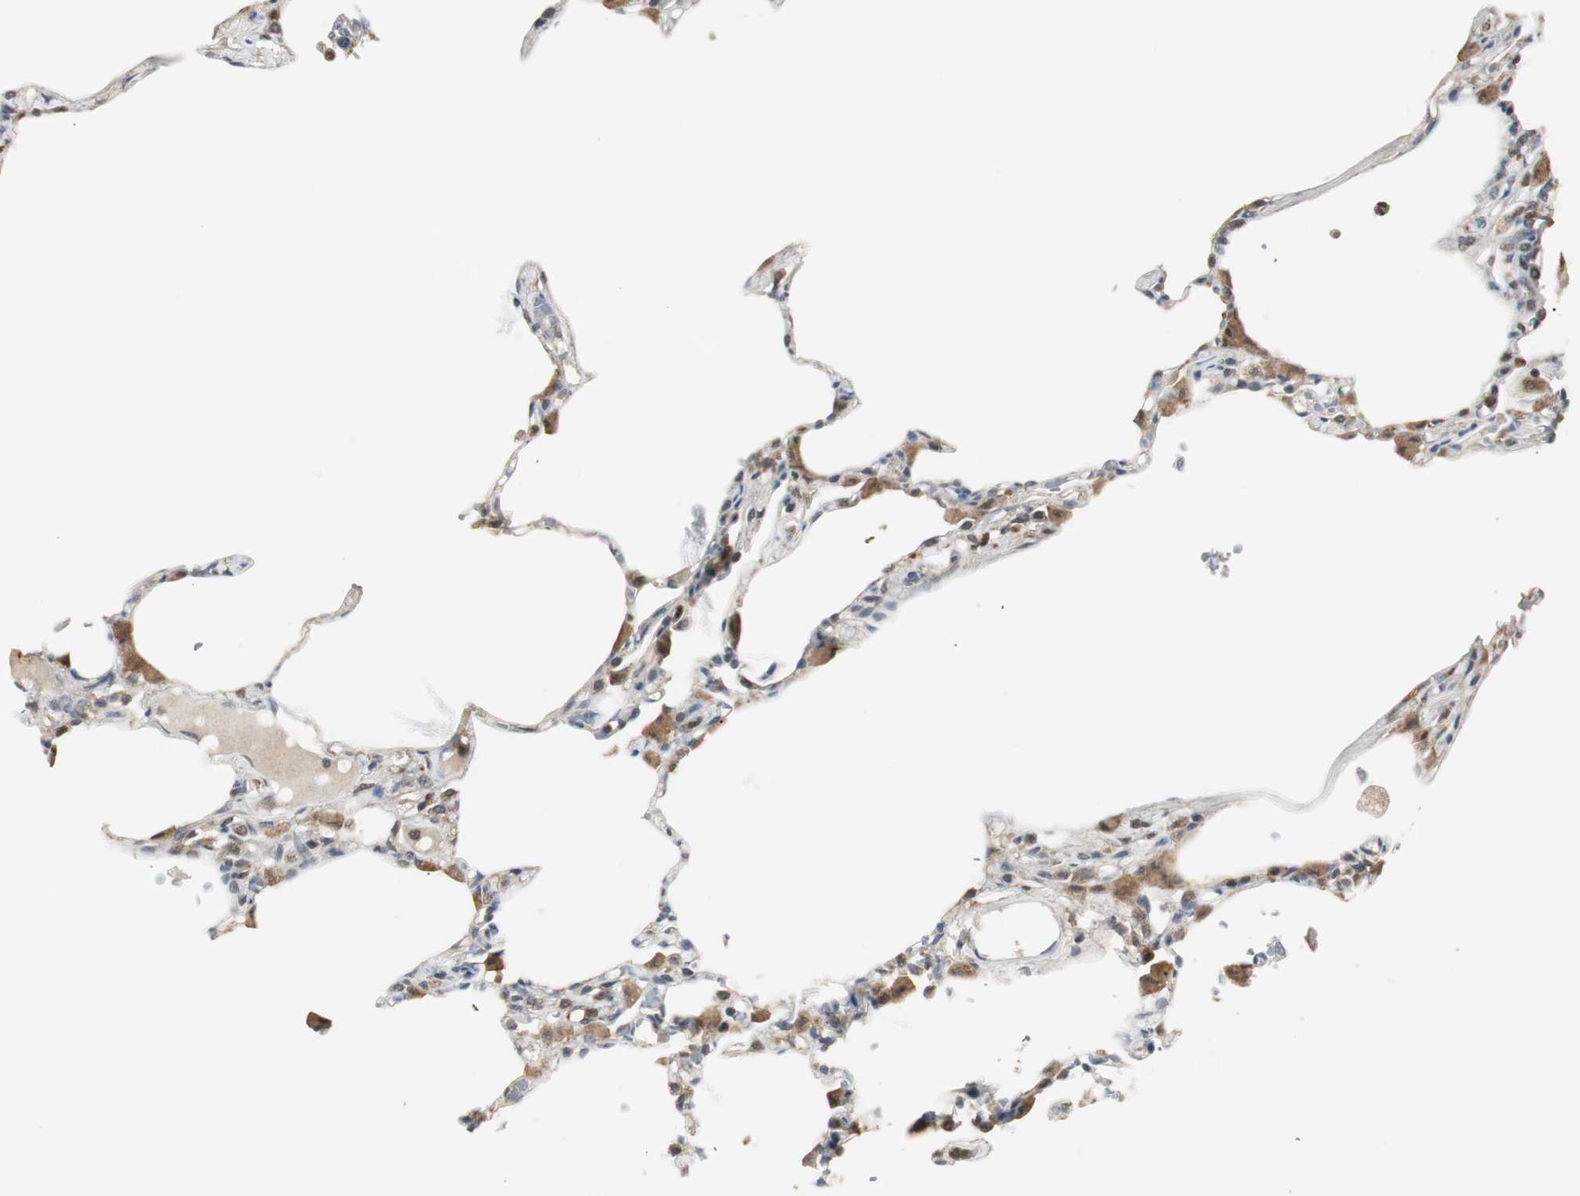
{"staining": {"intensity": "moderate", "quantity": "<25%", "location": "nuclear"}, "tissue": "lung", "cell_type": "Alveolar cells", "image_type": "normal", "snomed": [{"axis": "morphology", "description": "Normal tissue, NOS"}, {"axis": "topography", "description": "Lung"}], "caption": "Protein staining reveals moderate nuclear positivity in about <25% of alveolar cells in unremarkable lung.", "gene": "PLIN3", "patient": {"sex": "female", "age": 49}}